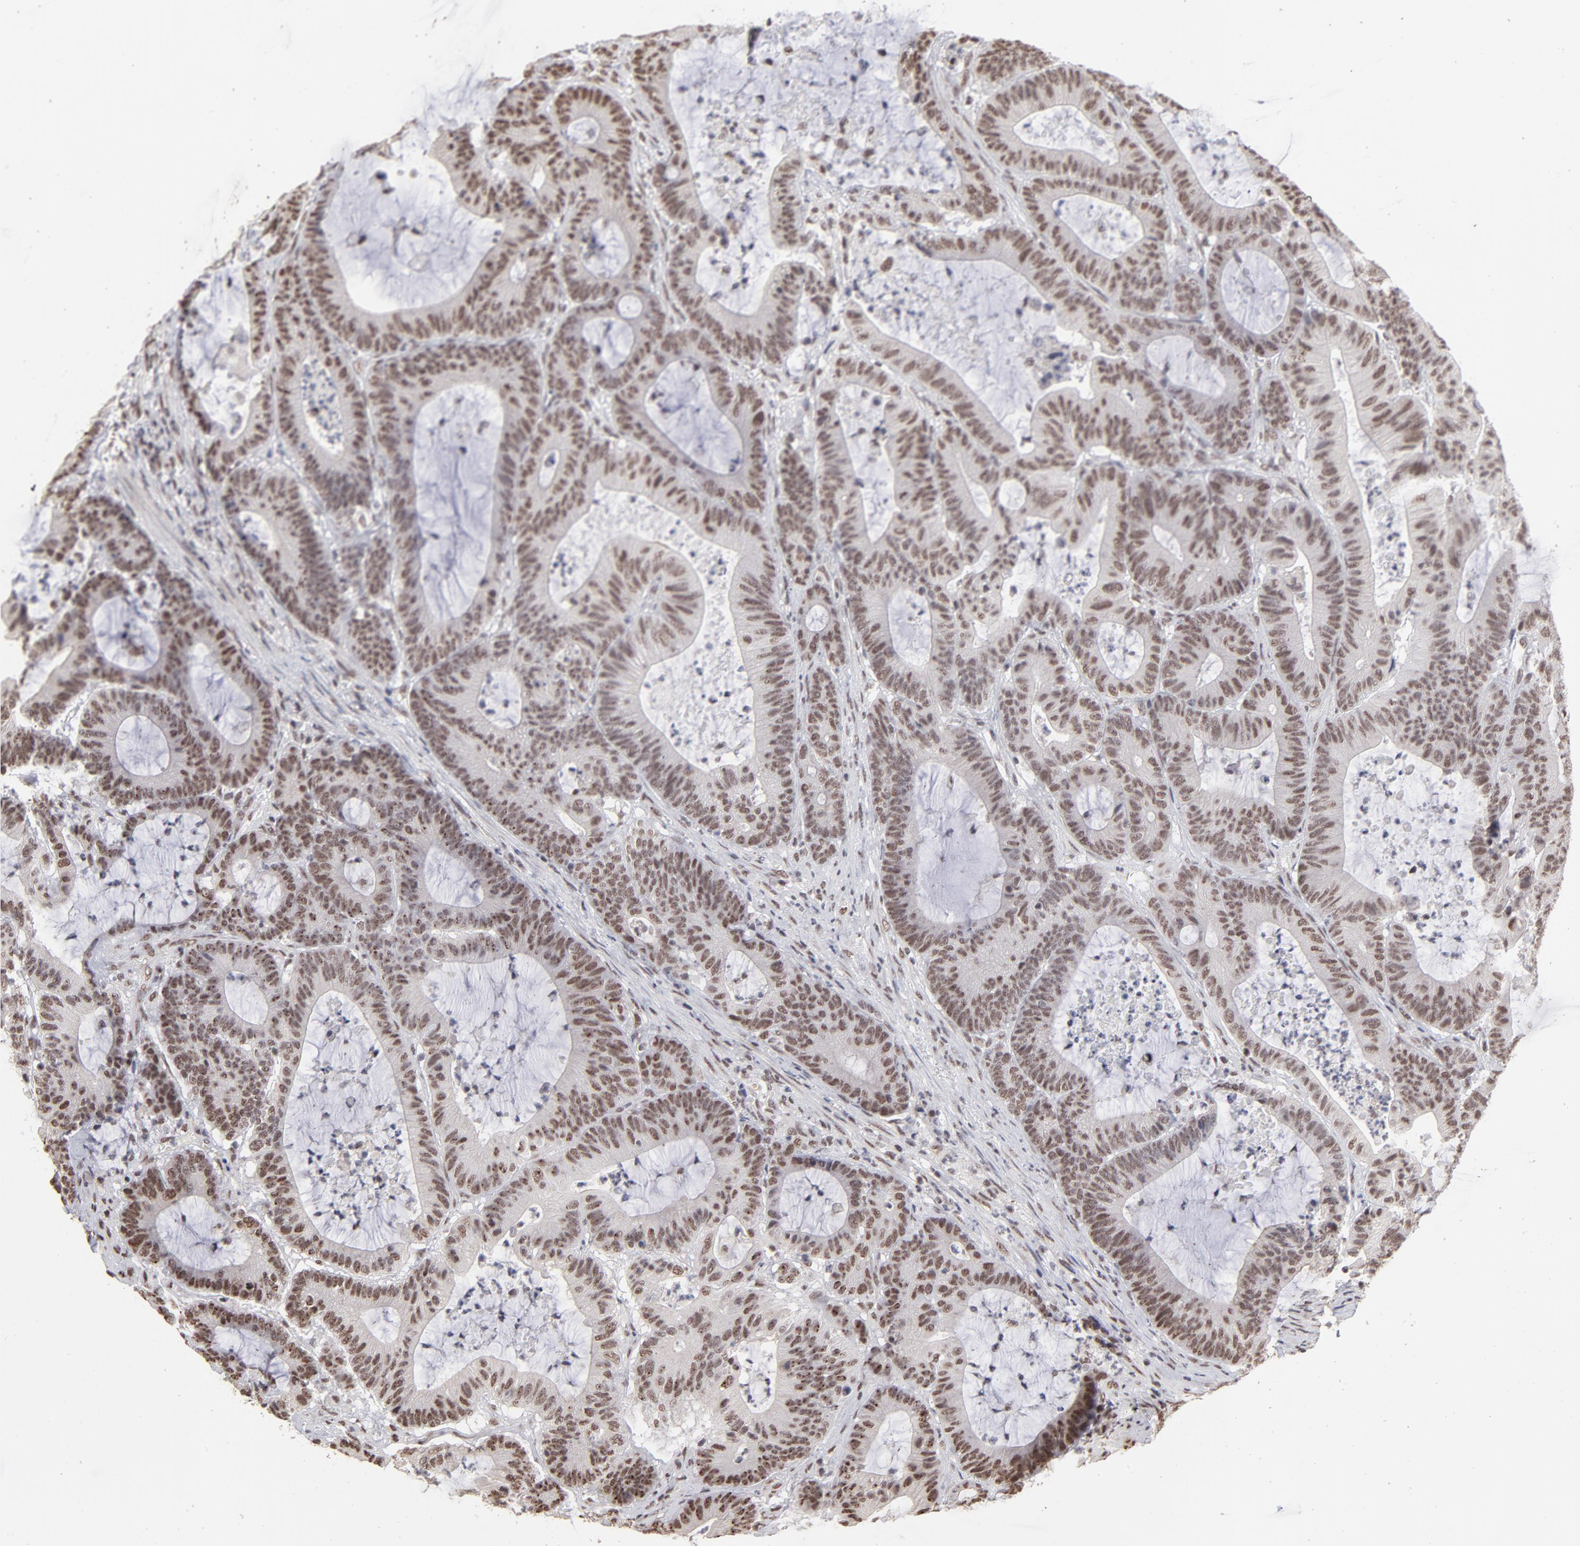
{"staining": {"intensity": "moderate", "quantity": ">75%", "location": "nuclear"}, "tissue": "colorectal cancer", "cell_type": "Tumor cells", "image_type": "cancer", "snomed": [{"axis": "morphology", "description": "Adenocarcinoma, NOS"}, {"axis": "topography", "description": "Colon"}], "caption": "This histopathology image exhibits adenocarcinoma (colorectal) stained with immunohistochemistry to label a protein in brown. The nuclear of tumor cells show moderate positivity for the protein. Nuclei are counter-stained blue.", "gene": "ZNF3", "patient": {"sex": "female", "age": 84}}